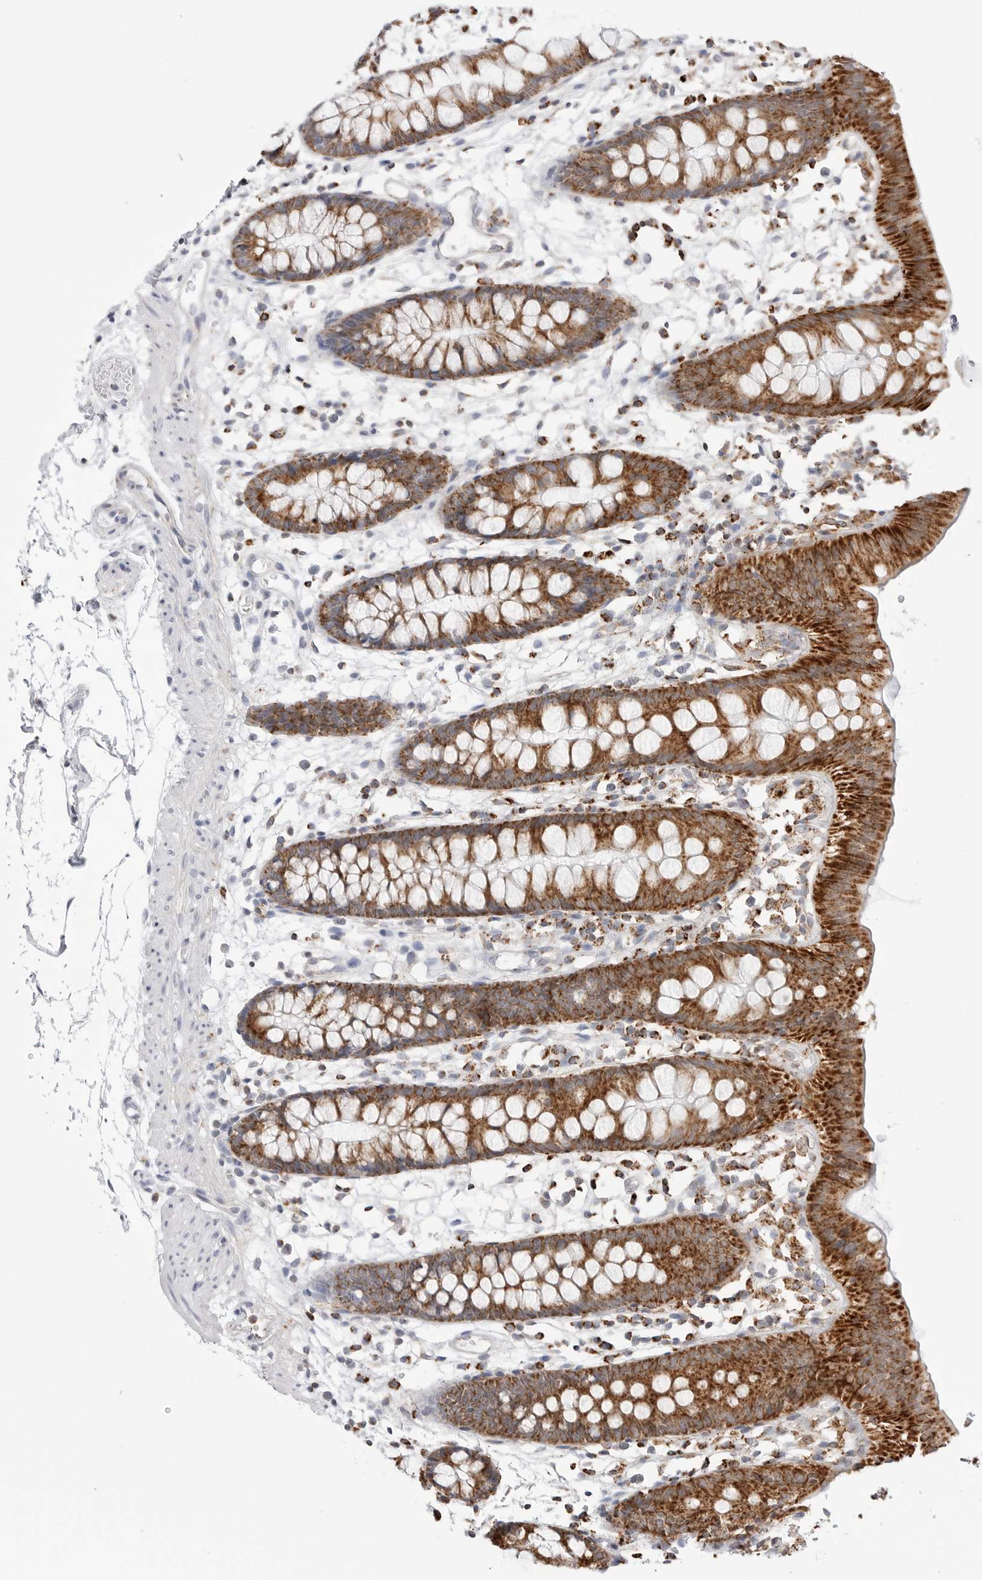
{"staining": {"intensity": "moderate", "quantity": "25%-75%", "location": "cytoplasmic/membranous"}, "tissue": "colon", "cell_type": "Endothelial cells", "image_type": "normal", "snomed": [{"axis": "morphology", "description": "Normal tissue, NOS"}, {"axis": "topography", "description": "Colon"}], "caption": "Protein expression analysis of benign colon exhibits moderate cytoplasmic/membranous expression in about 25%-75% of endothelial cells.", "gene": "ATP5IF1", "patient": {"sex": "male", "age": 56}}